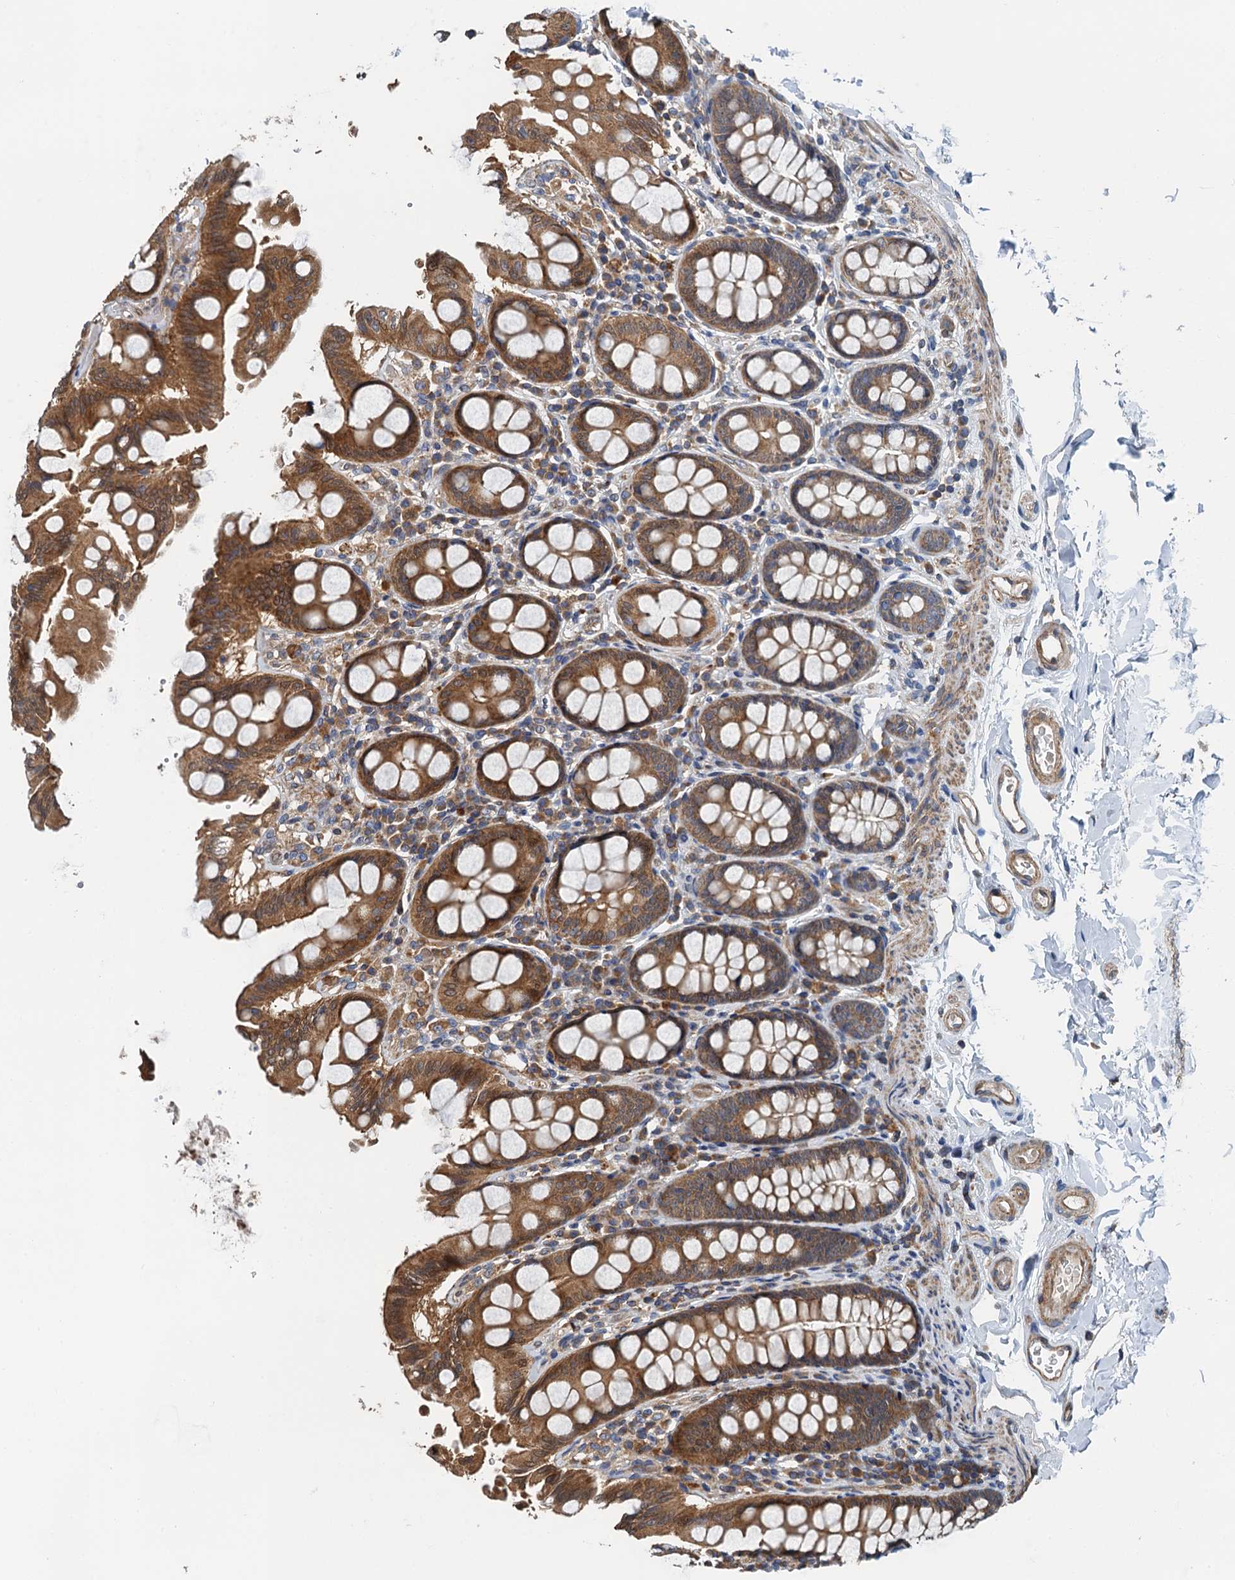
{"staining": {"intensity": "weak", "quantity": ">75%", "location": "cytoplasmic/membranous"}, "tissue": "colon", "cell_type": "Endothelial cells", "image_type": "normal", "snomed": [{"axis": "morphology", "description": "Normal tissue, NOS"}, {"axis": "topography", "description": "Colon"}, {"axis": "topography", "description": "Peripheral nerve tissue"}], "caption": "Immunohistochemistry (IHC) (DAB (3,3'-diaminobenzidine)) staining of normal human colon shows weak cytoplasmic/membranous protein expression in about >75% of endothelial cells. Immunohistochemistry stains the protein in brown and the nuclei are stained blue.", "gene": "PPP1R14D", "patient": {"sex": "female", "age": 61}}